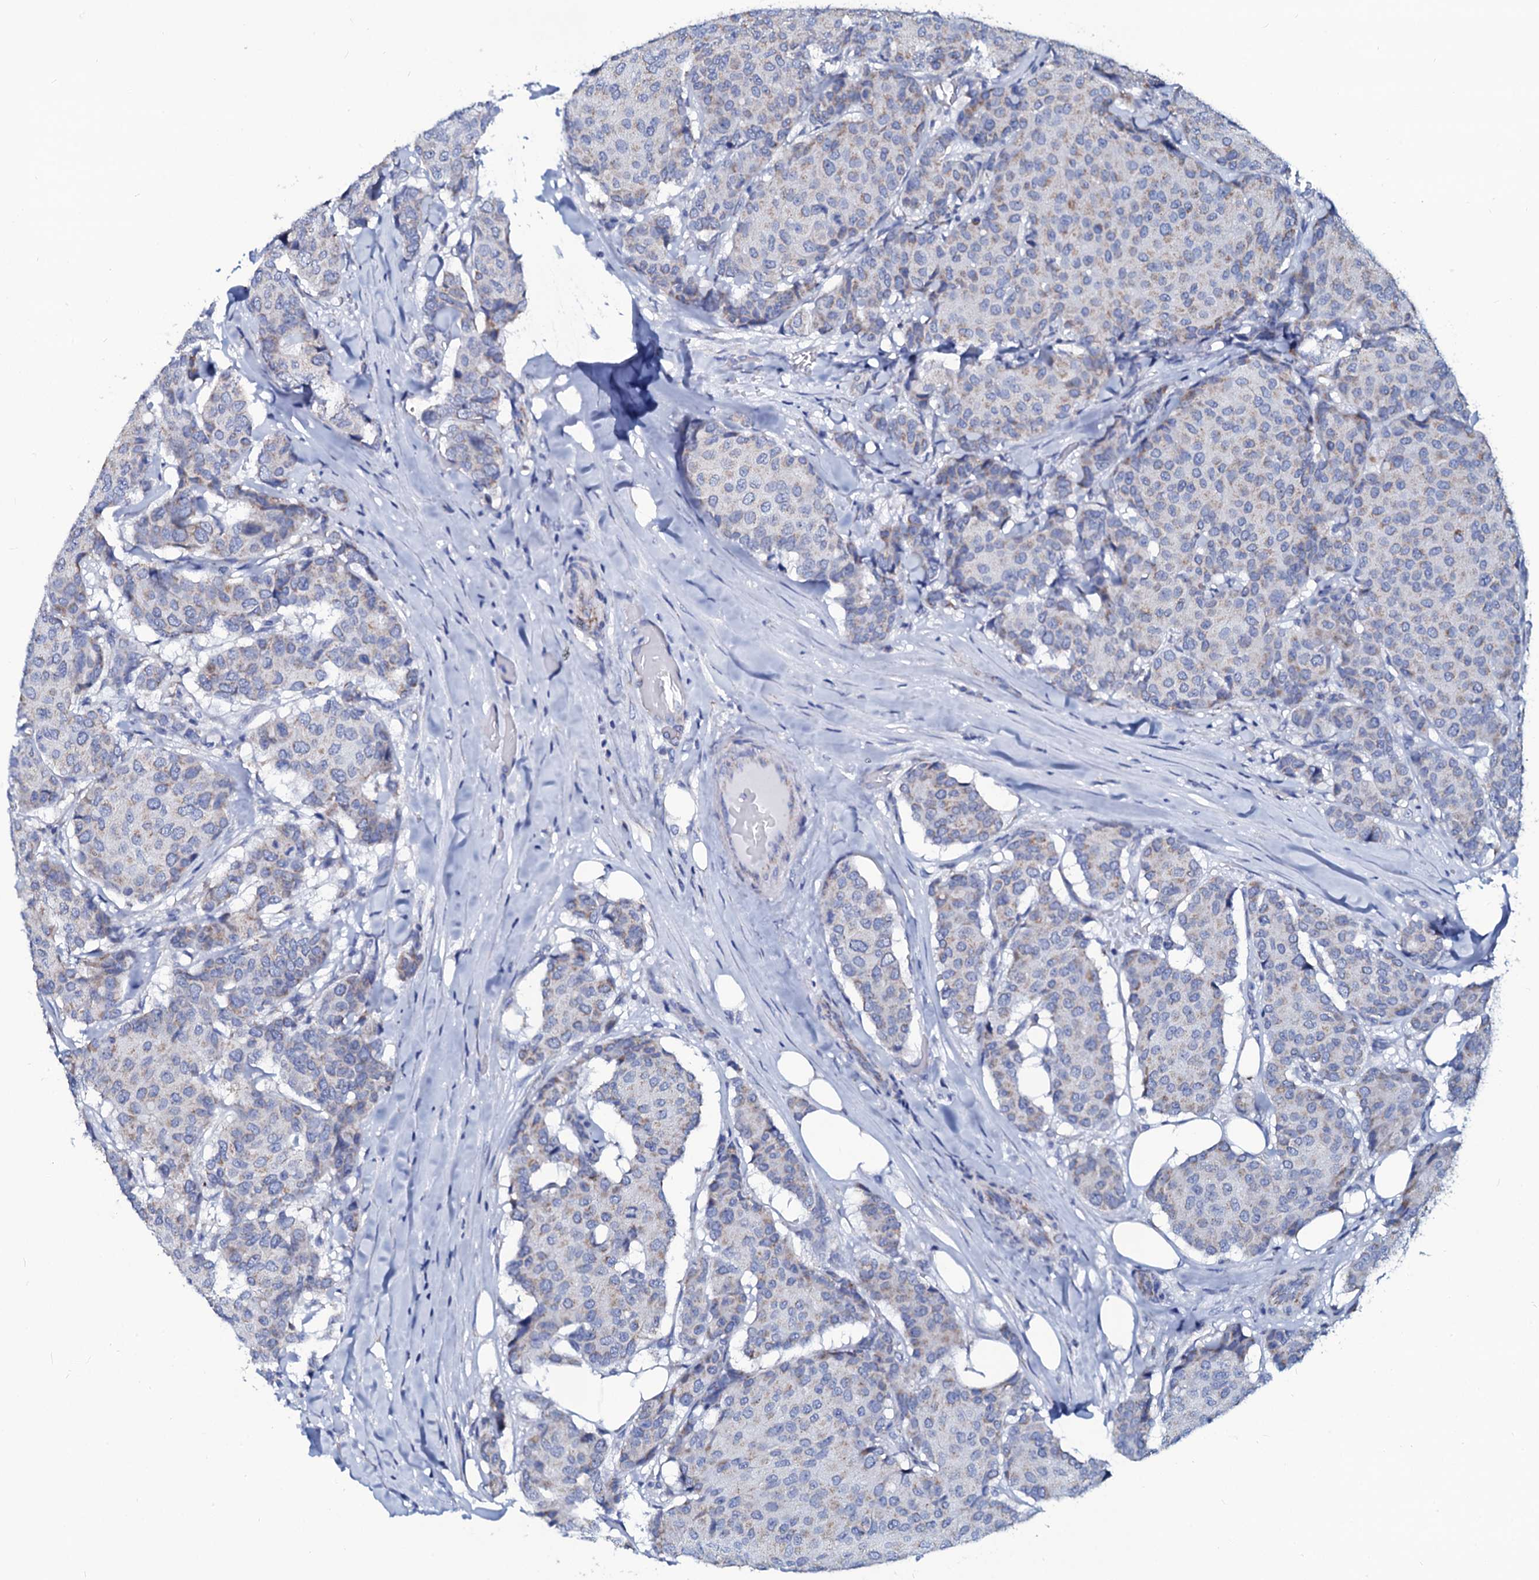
{"staining": {"intensity": "weak", "quantity": "<25%", "location": "cytoplasmic/membranous"}, "tissue": "breast cancer", "cell_type": "Tumor cells", "image_type": "cancer", "snomed": [{"axis": "morphology", "description": "Duct carcinoma"}, {"axis": "topography", "description": "Breast"}], "caption": "Breast cancer (invasive ductal carcinoma) was stained to show a protein in brown. There is no significant staining in tumor cells.", "gene": "SLC37A4", "patient": {"sex": "female", "age": 75}}